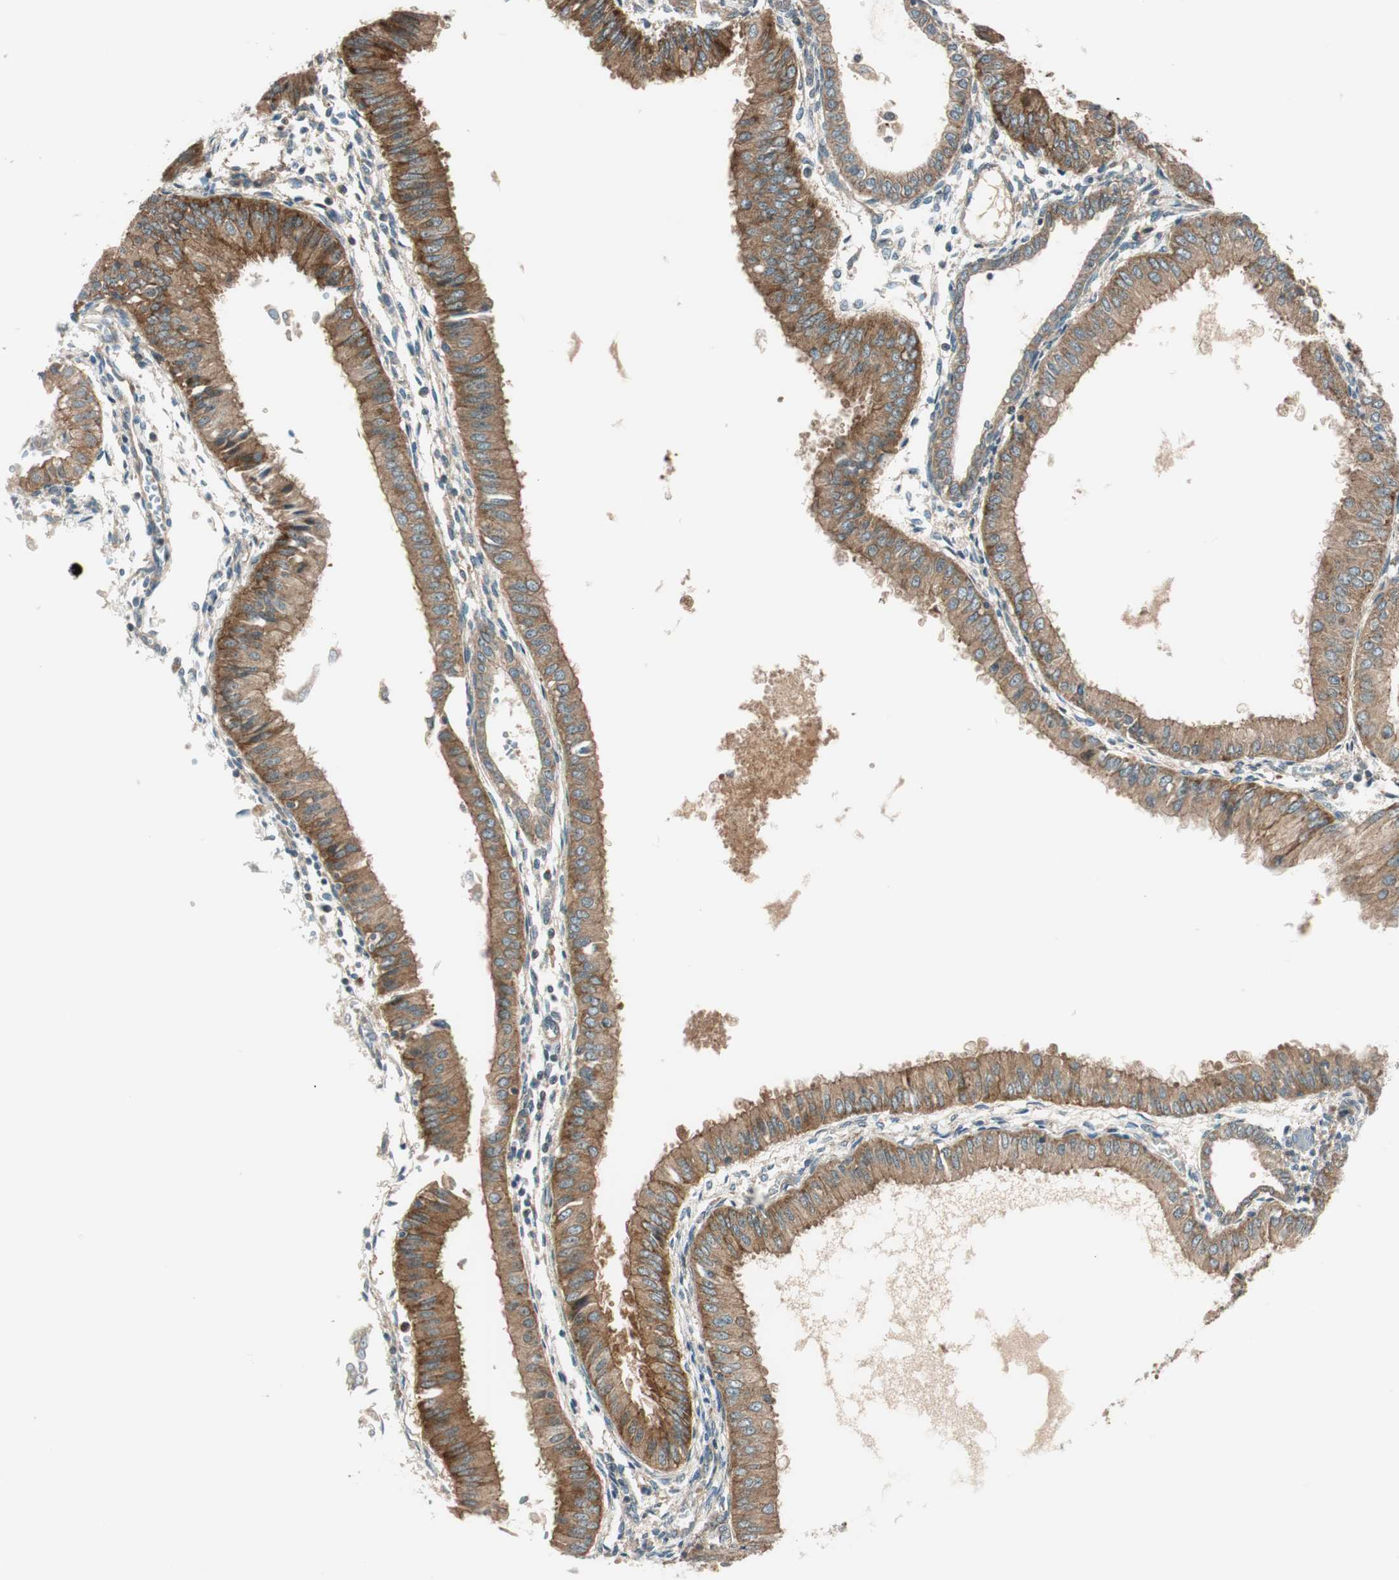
{"staining": {"intensity": "moderate", "quantity": ">75%", "location": "cytoplasmic/membranous"}, "tissue": "endometrial cancer", "cell_type": "Tumor cells", "image_type": "cancer", "snomed": [{"axis": "morphology", "description": "Adenocarcinoma, NOS"}, {"axis": "topography", "description": "Endometrium"}], "caption": "Protein analysis of endometrial cancer tissue shows moderate cytoplasmic/membranous positivity in approximately >75% of tumor cells.", "gene": "ABI1", "patient": {"sex": "female", "age": 53}}